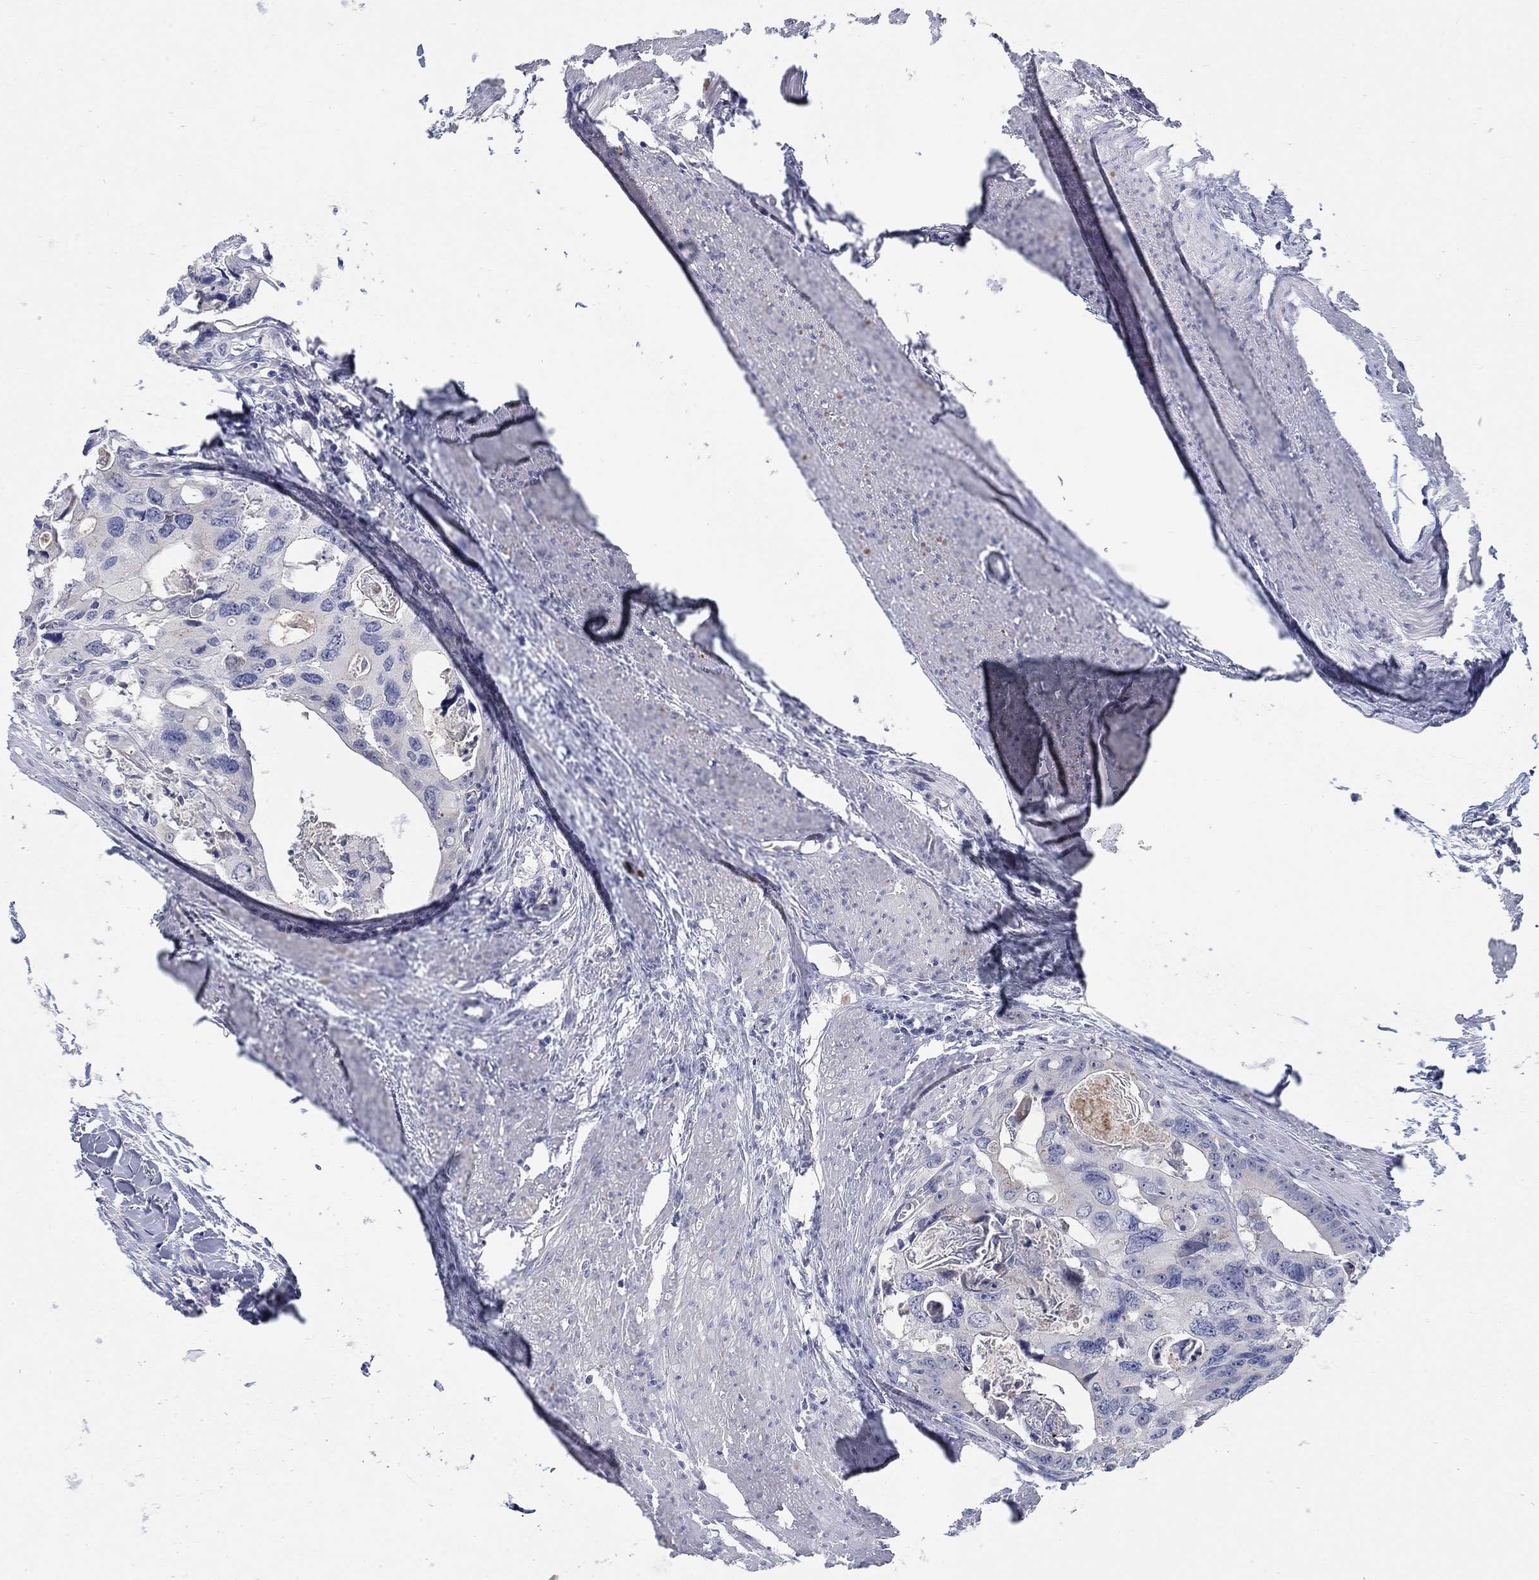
{"staining": {"intensity": "negative", "quantity": "none", "location": "none"}, "tissue": "colorectal cancer", "cell_type": "Tumor cells", "image_type": "cancer", "snomed": [{"axis": "morphology", "description": "Adenocarcinoma, NOS"}, {"axis": "topography", "description": "Rectum"}], "caption": "DAB immunohistochemical staining of human colorectal adenocarcinoma displays no significant expression in tumor cells.", "gene": "SMIM18", "patient": {"sex": "male", "age": 64}}